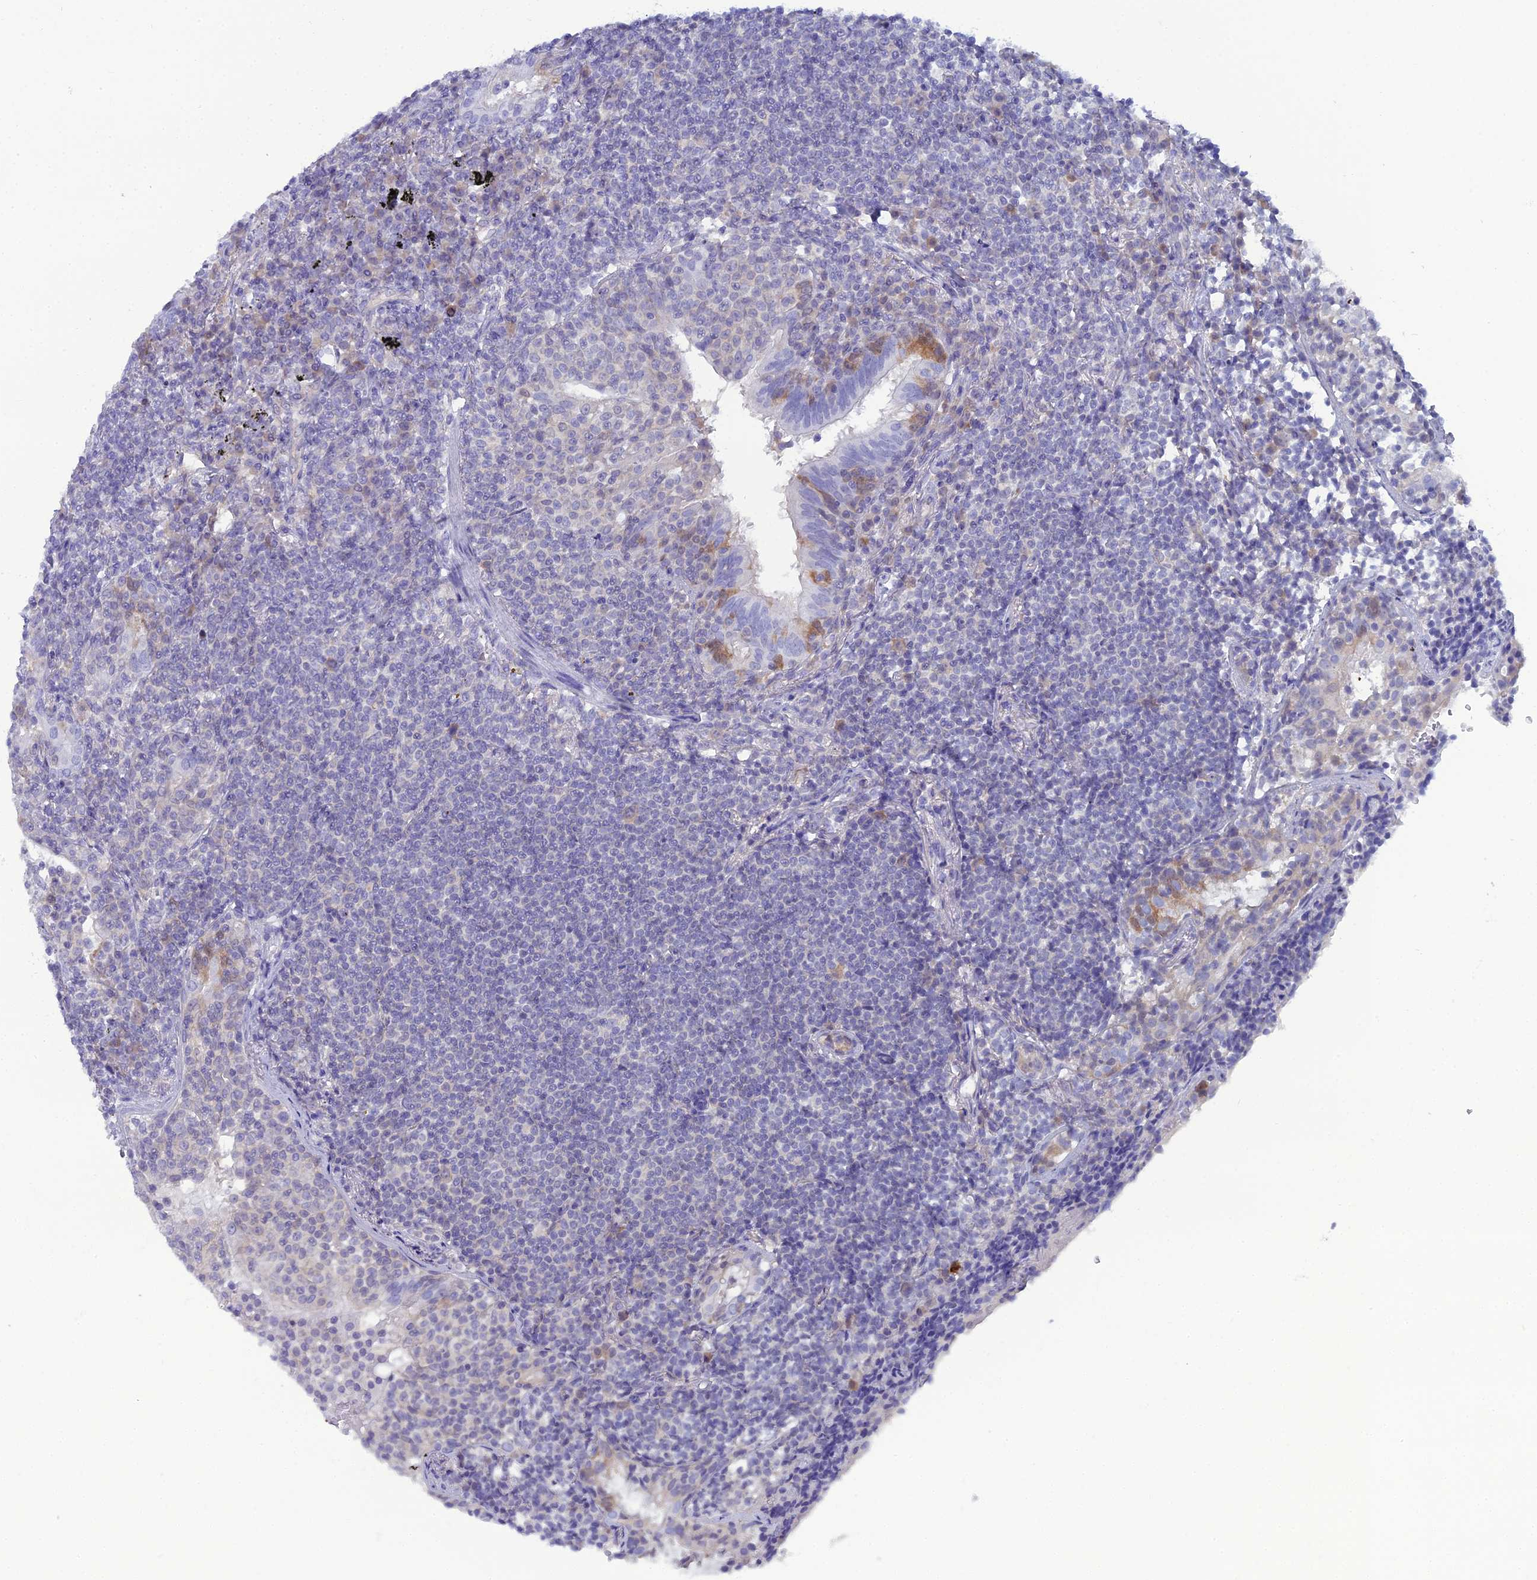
{"staining": {"intensity": "negative", "quantity": "none", "location": "none"}, "tissue": "lymphoma", "cell_type": "Tumor cells", "image_type": "cancer", "snomed": [{"axis": "morphology", "description": "Malignant lymphoma, non-Hodgkin's type, Low grade"}, {"axis": "topography", "description": "Lung"}], "caption": "Tumor cells are negative for brown protein staining in malignant lymphoma, non-Hodgkin's type (low-grade). (Stains: DAB IHC with hematoxylin counter stain, Microscopy: brightfield microscopy at high magnification).", "gene": "GNPNAT1", "patient": {"sex": "female", "age": 71}}